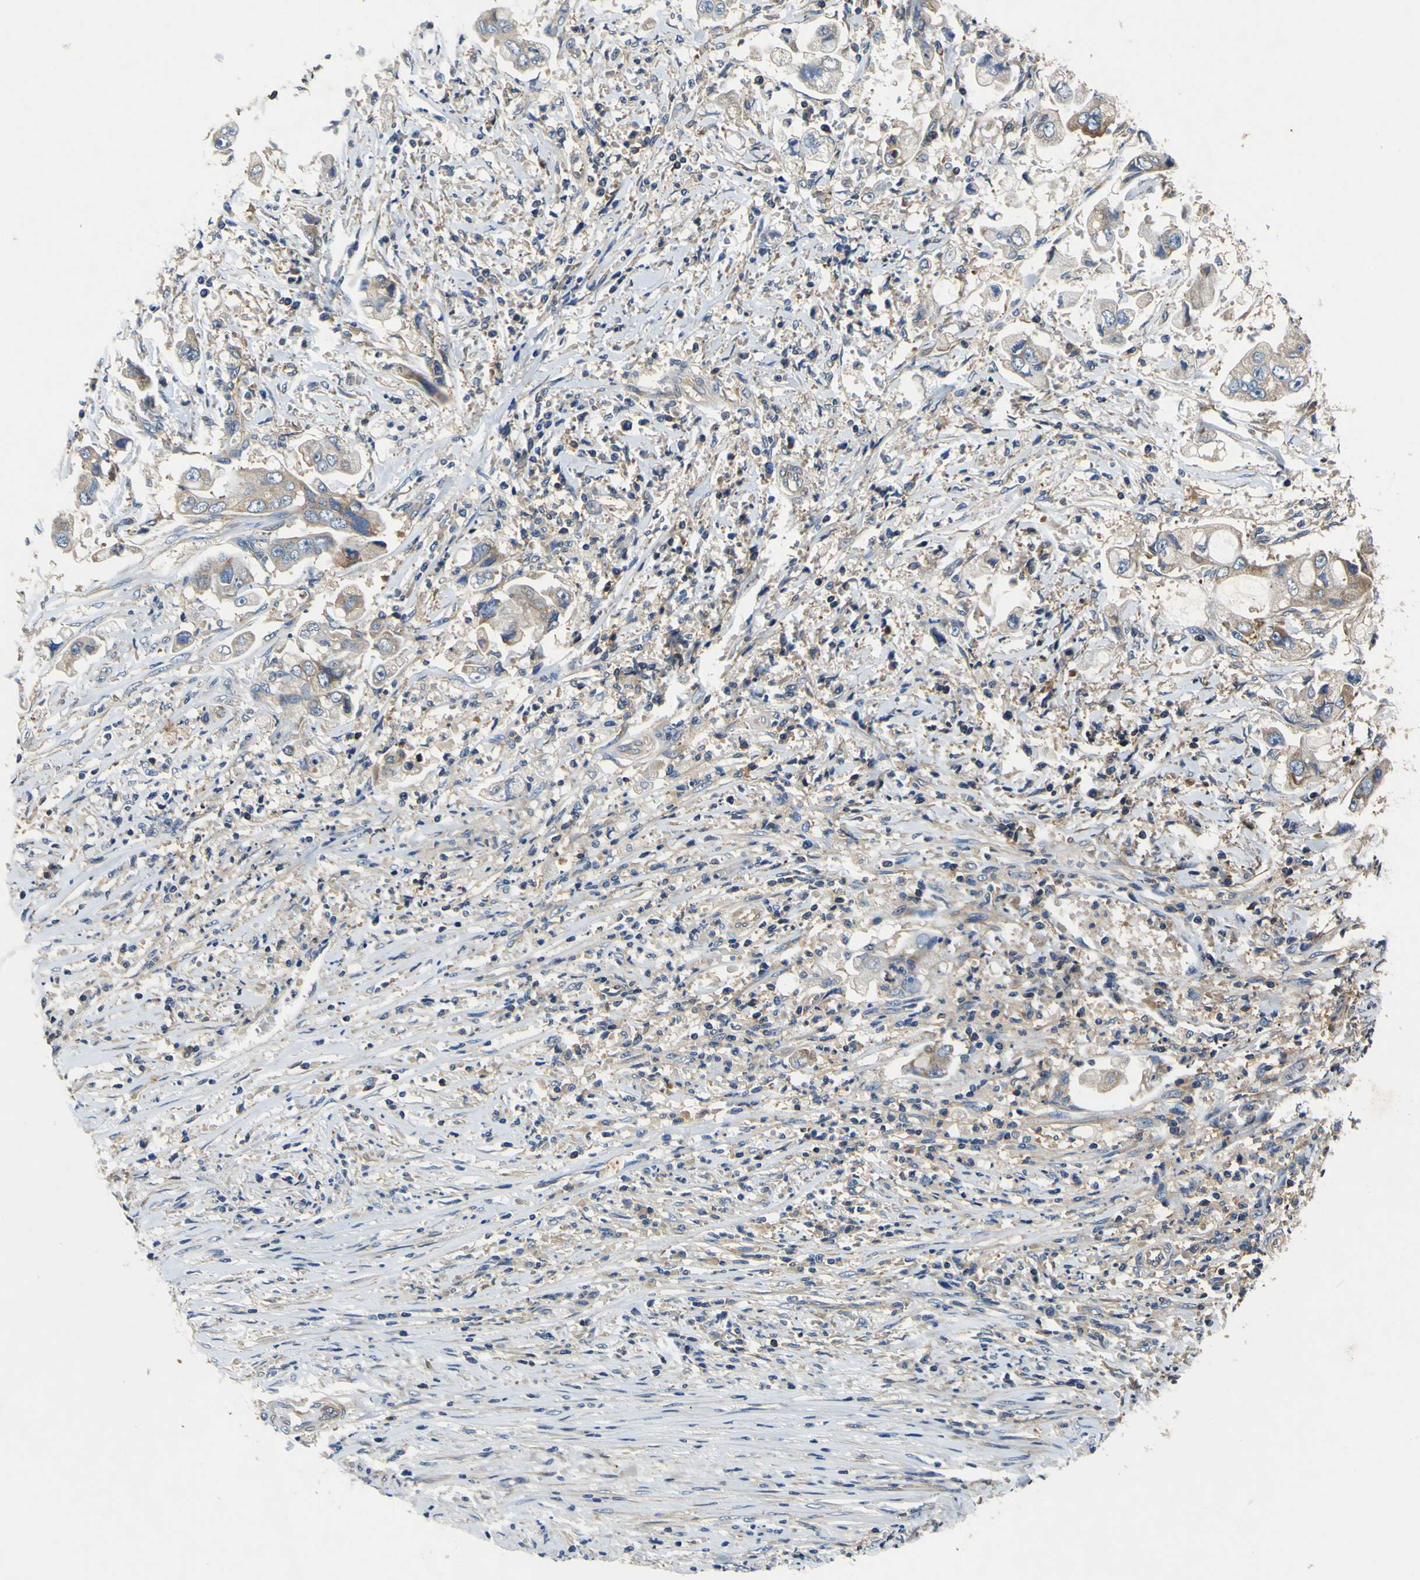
{"staining": {"intensity": "weak", "quantity": "25%-75%", "location": "cytoplasmic/membranous"}, "tissue": "stomach cancer", "cell_type": "Tumor cells", "image_type": "cancer", "snomed": [{"axis": "morphology", "description": "Adenocarcinoma, NOS"}, {"axis": "topography", "description": "Stomach"}], "caption": "This is an image of immunohistochemistry (IHC) staining of stomach adenocarcinoma, which shows weak expression in the cytoplasmic/membranous of tumor cells.", "gene": "CNR2", "patient": {"sex": "male", "age": 62}}